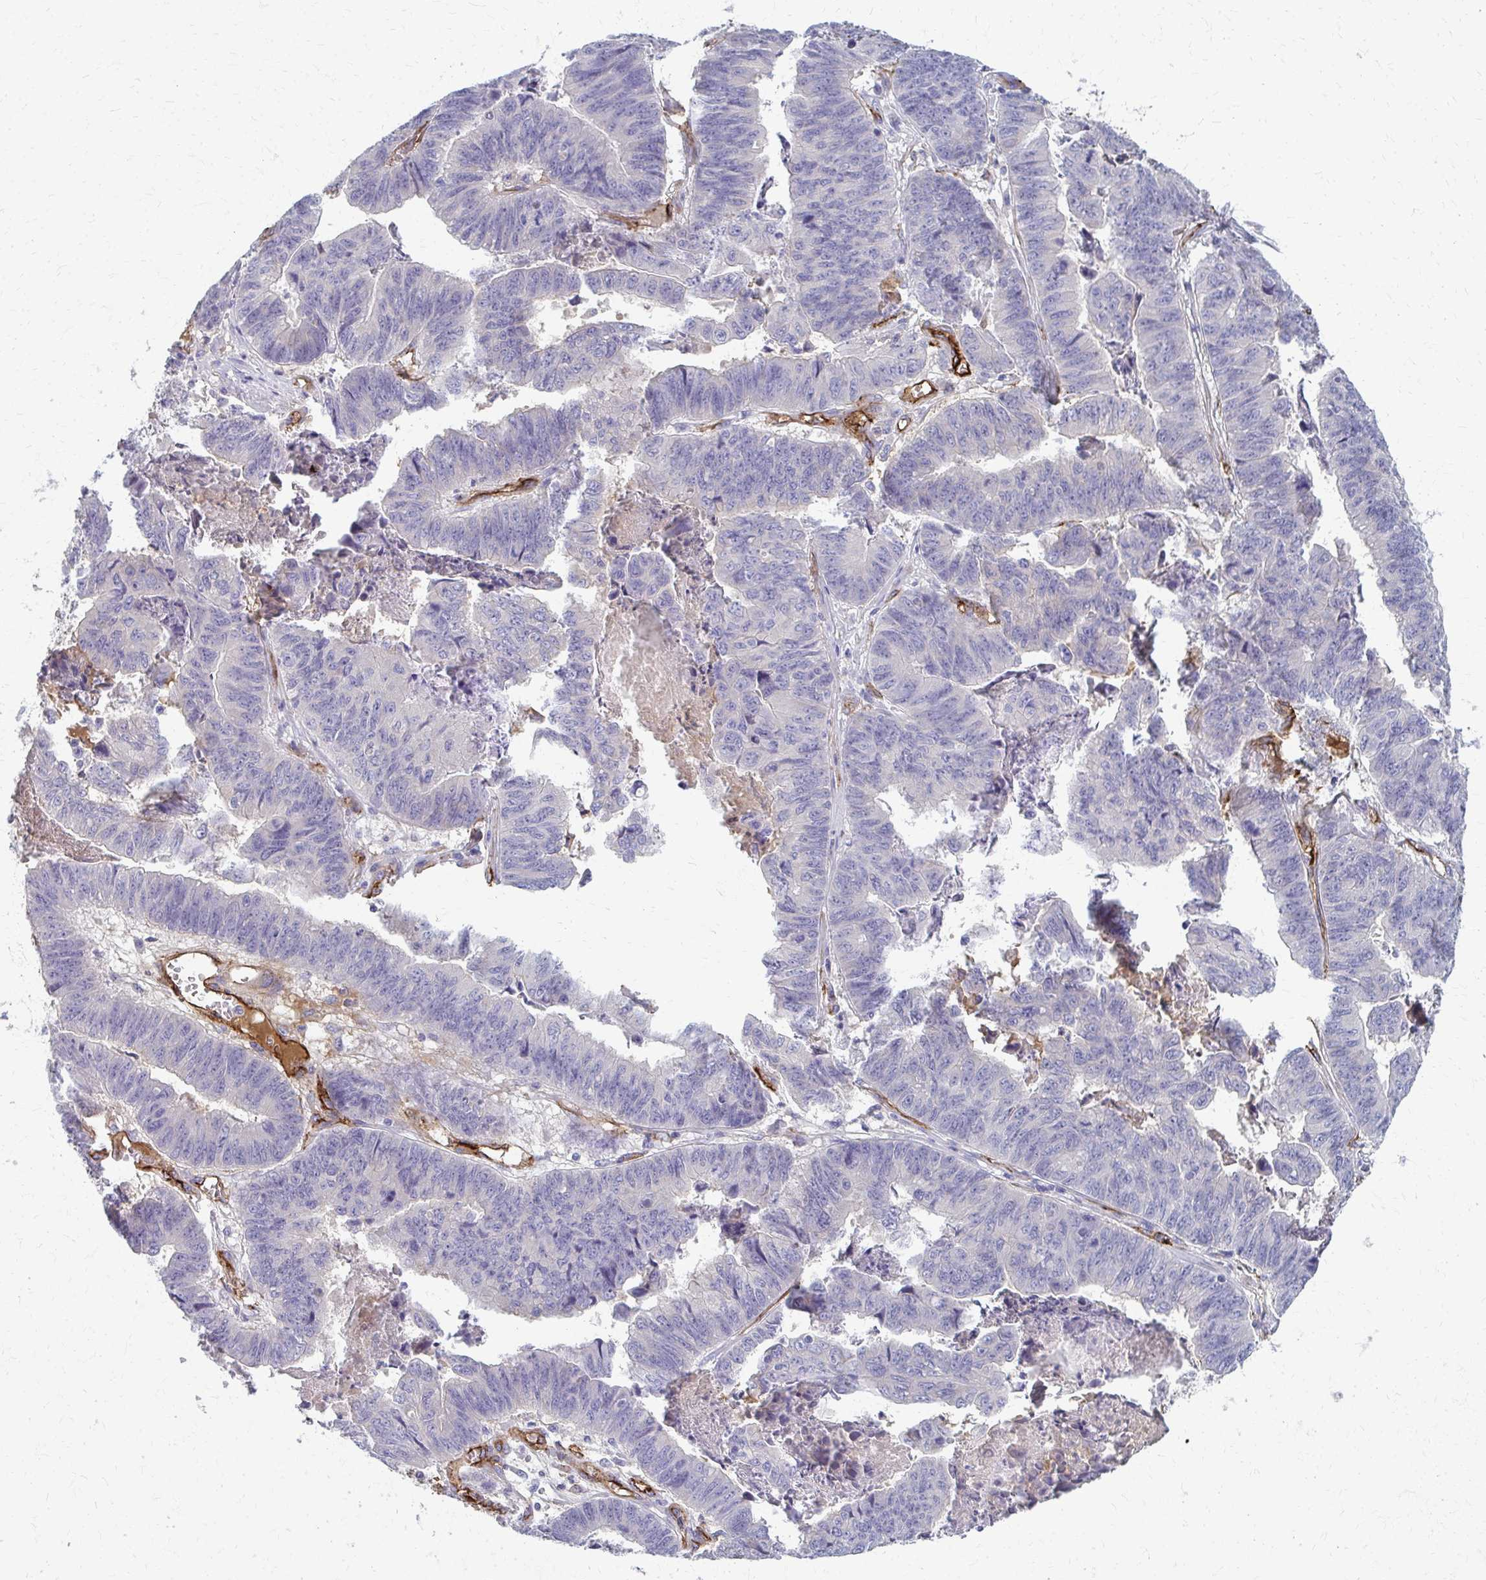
{"staining": {"intensity": "negative", "quantity": "none", "location": "none"}, "tissue": "stomach cancer", "cell_type": "Tumor cells", "image_type": "cancer", "snomed": [{"axis": "morphology", "description": "Adenocarcinoma, NOS"}, {"axis": "topography", "description": "Stomach, lower"}], "caption": "A micrograph of stomach cancer stained for a protein exhibits no brown staining in tumor cells. (DAB (3,3'-diaminobenzidine) IHC with hematoxylin counter stain).", "gene": "ADIPOQ", "patient": {"sex": "male", "age": 77}}